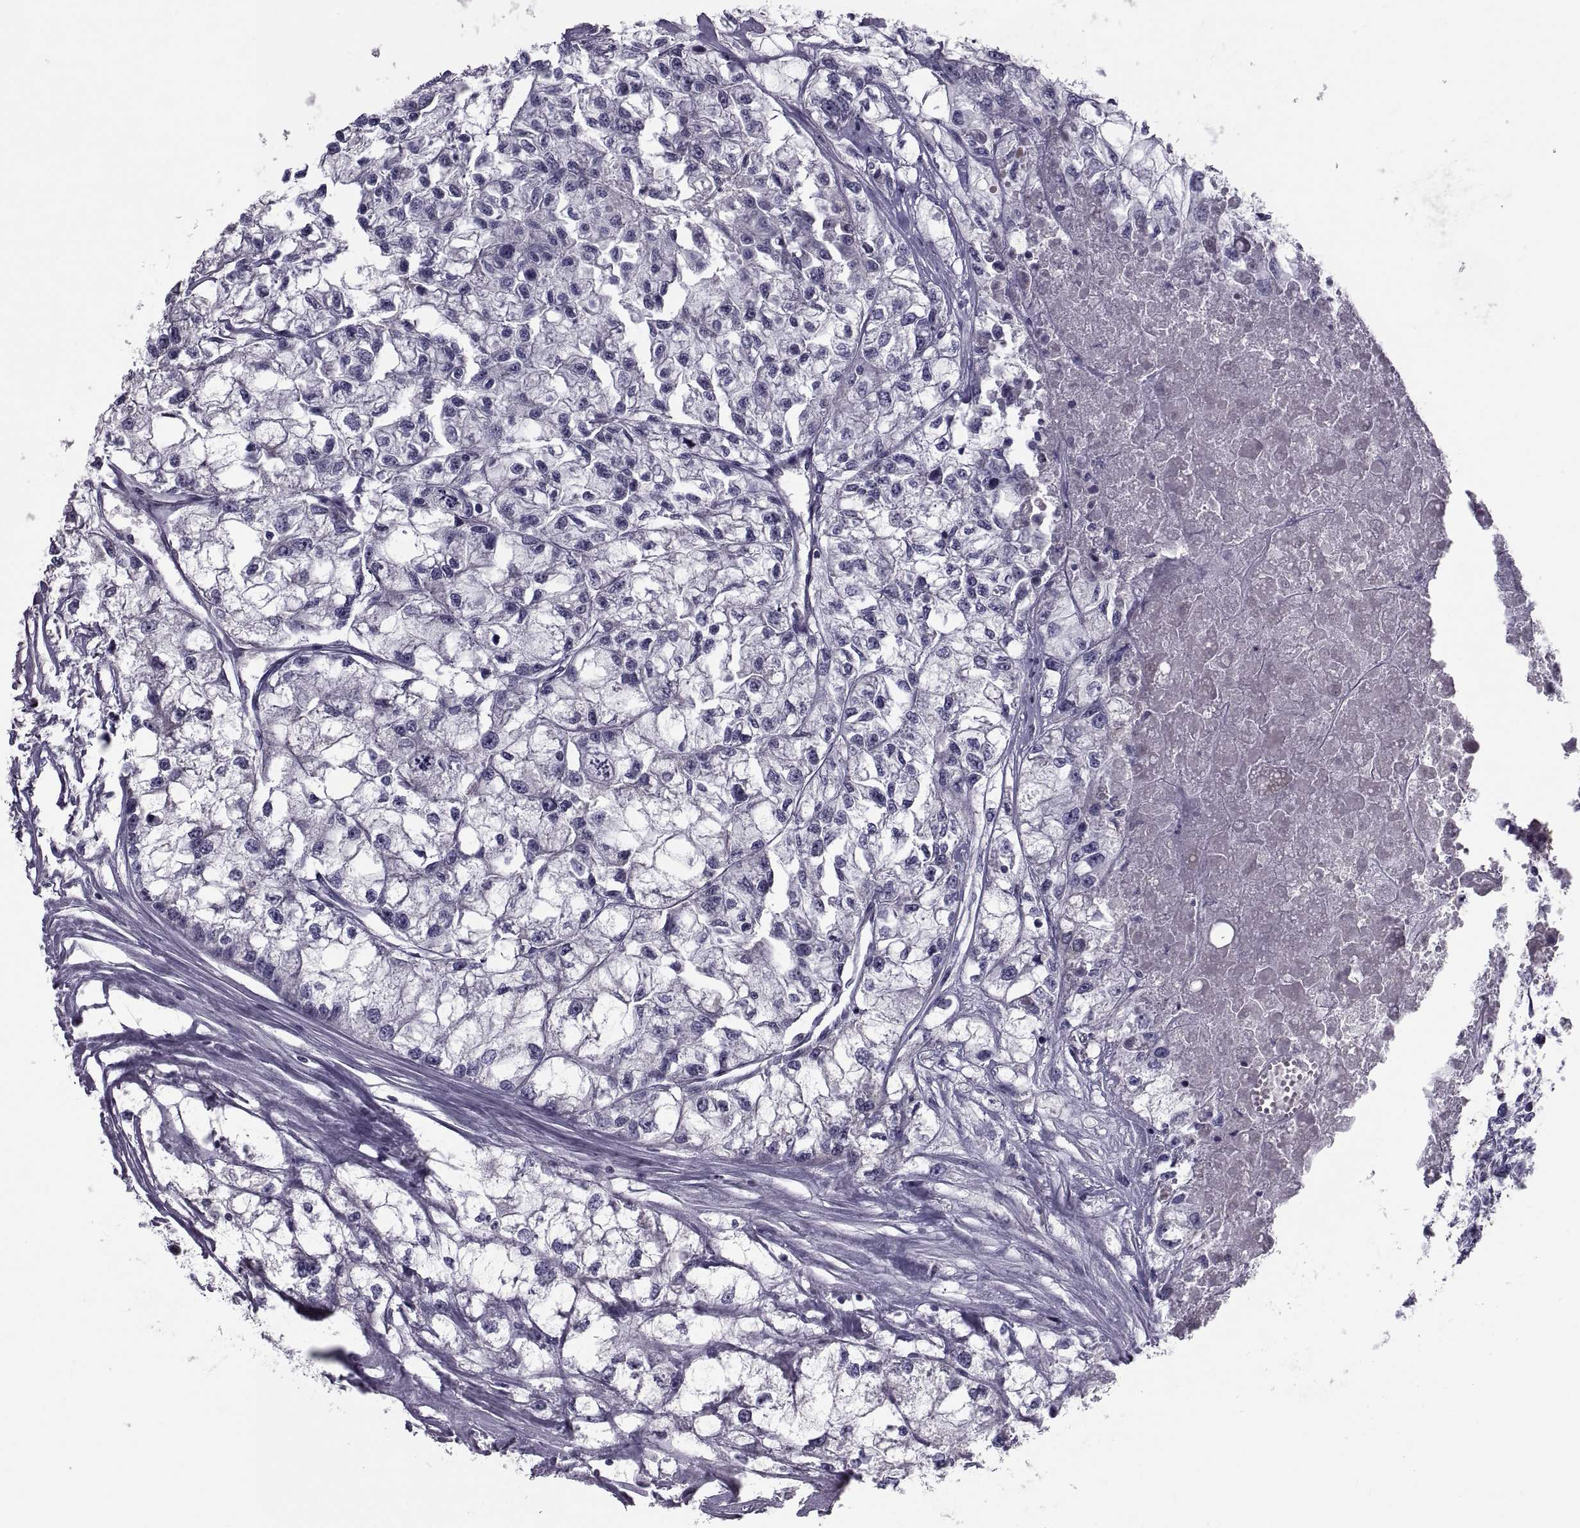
{"staining": {"intensity": "negative", "quantity": "none", "location": "none"}, "tissue": "renal cancer", "cell_type": "Tumor cells", "image_type": "cancer", "snomed": [{"axis": "morphology", "description": "Adenocarcinoma, NOS"}, {"axis": "topography", "description": "Kidney"}], "caption": "Immunohistochemistry photomicrograph of neoplastic tissue: human adenocarcinoma (renal) stained with DAB (3,3'-diaminobenzidine) demonstrates no significant protein expression in tumor cells. (DAB (3,3'-diaminobenzidine) immunohistochemistry, high magnification).", "gene": "PDZRN4", "patient": {"sex": "male", "age": 56}}